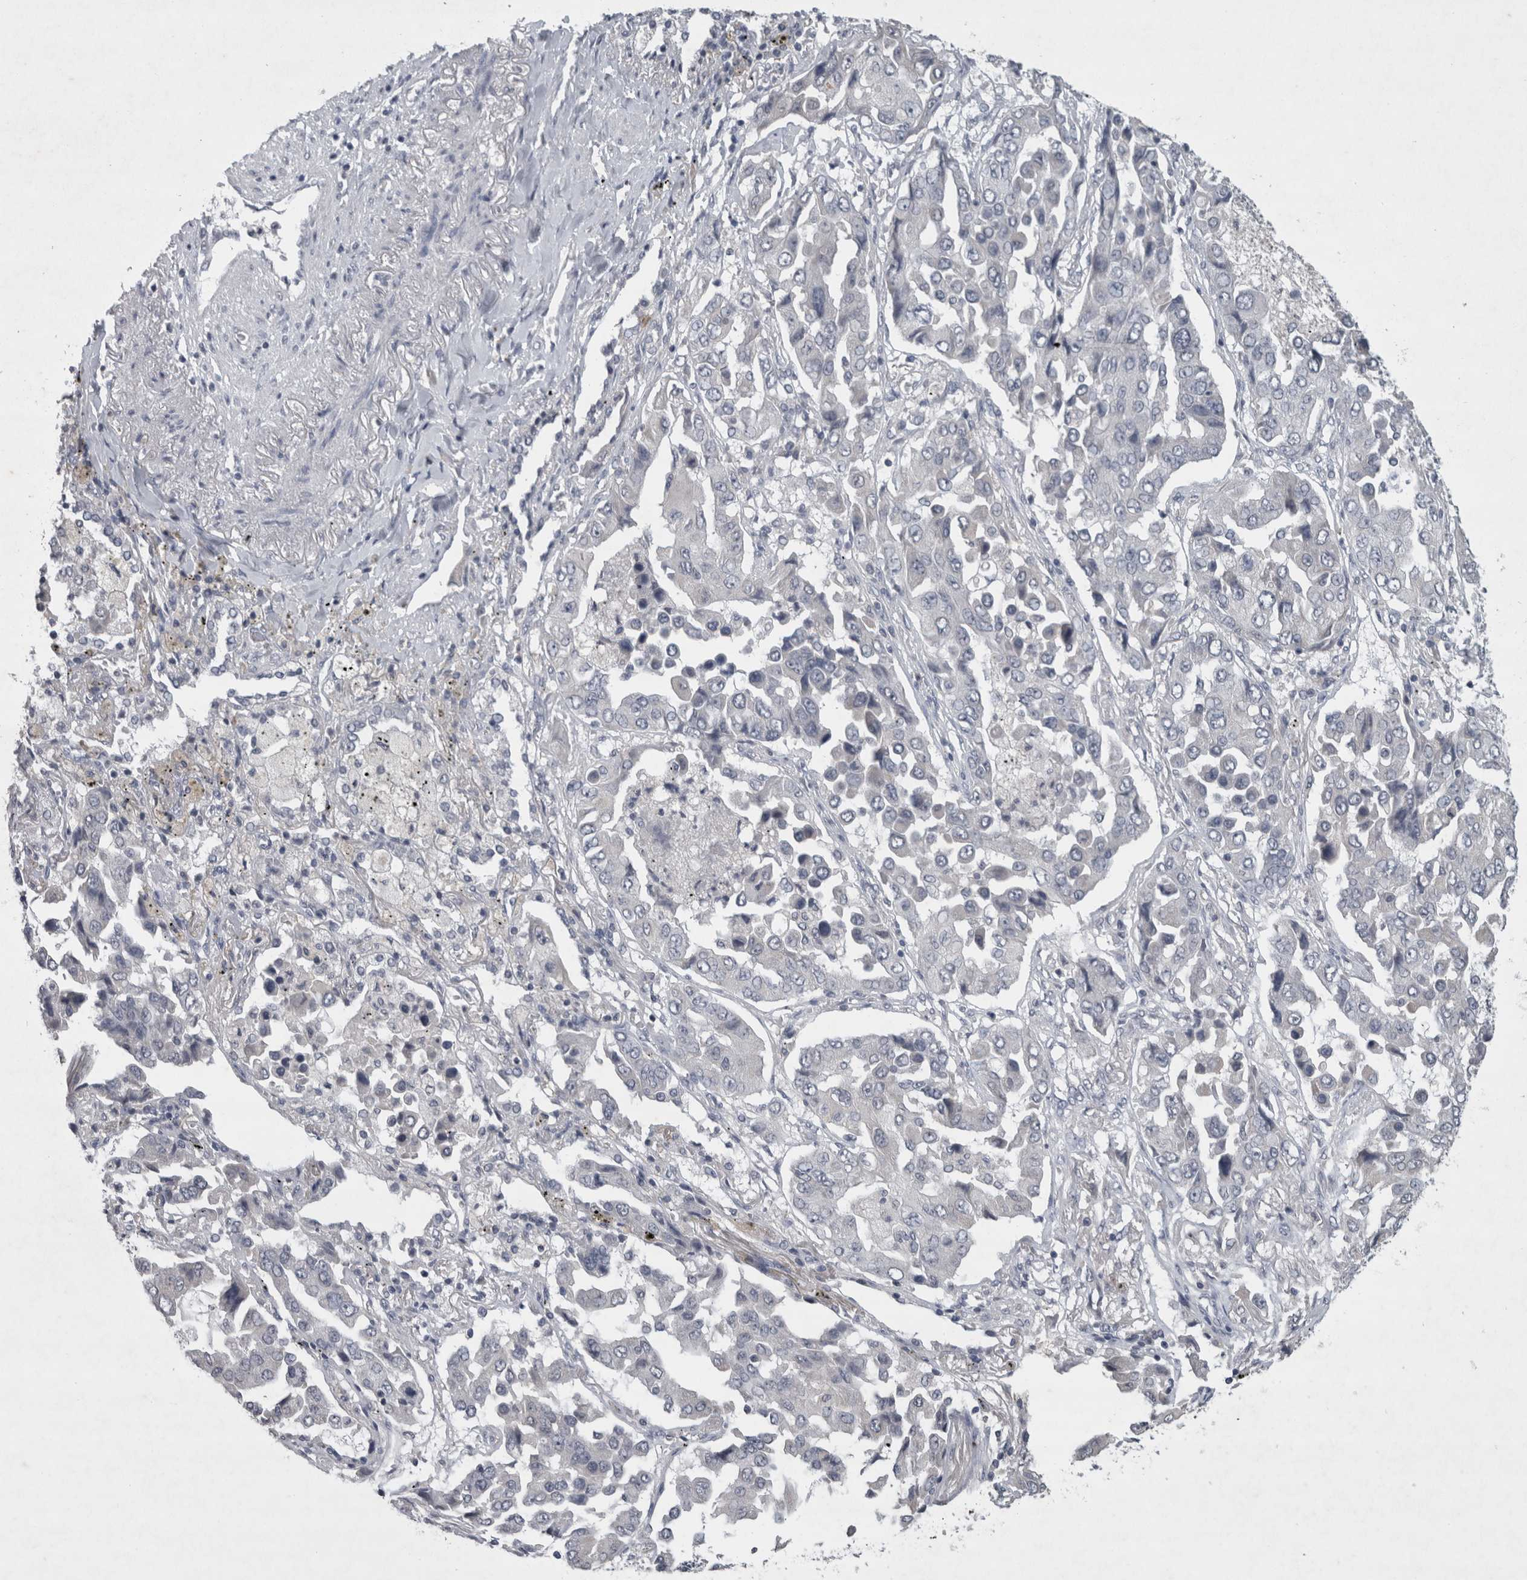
{"staining": {"intensity": "negative", "quantity": "none", "location": "none"}, "tissue": "lung cancer", "cell_type": "Tumor cells", "image_type": "cancer", "snomed": [{"axis": "morphology", "description": "Adenocarcinoma, NOS"}, {"axis": "topography", "description": "Lung"}], "caption": "This is an IHC micrograph of human adenocarcinoma (lung). There is no positivity in tumor cells.", "gene": "WNT7A", "patient": {"sex": "female", "age": 65}}